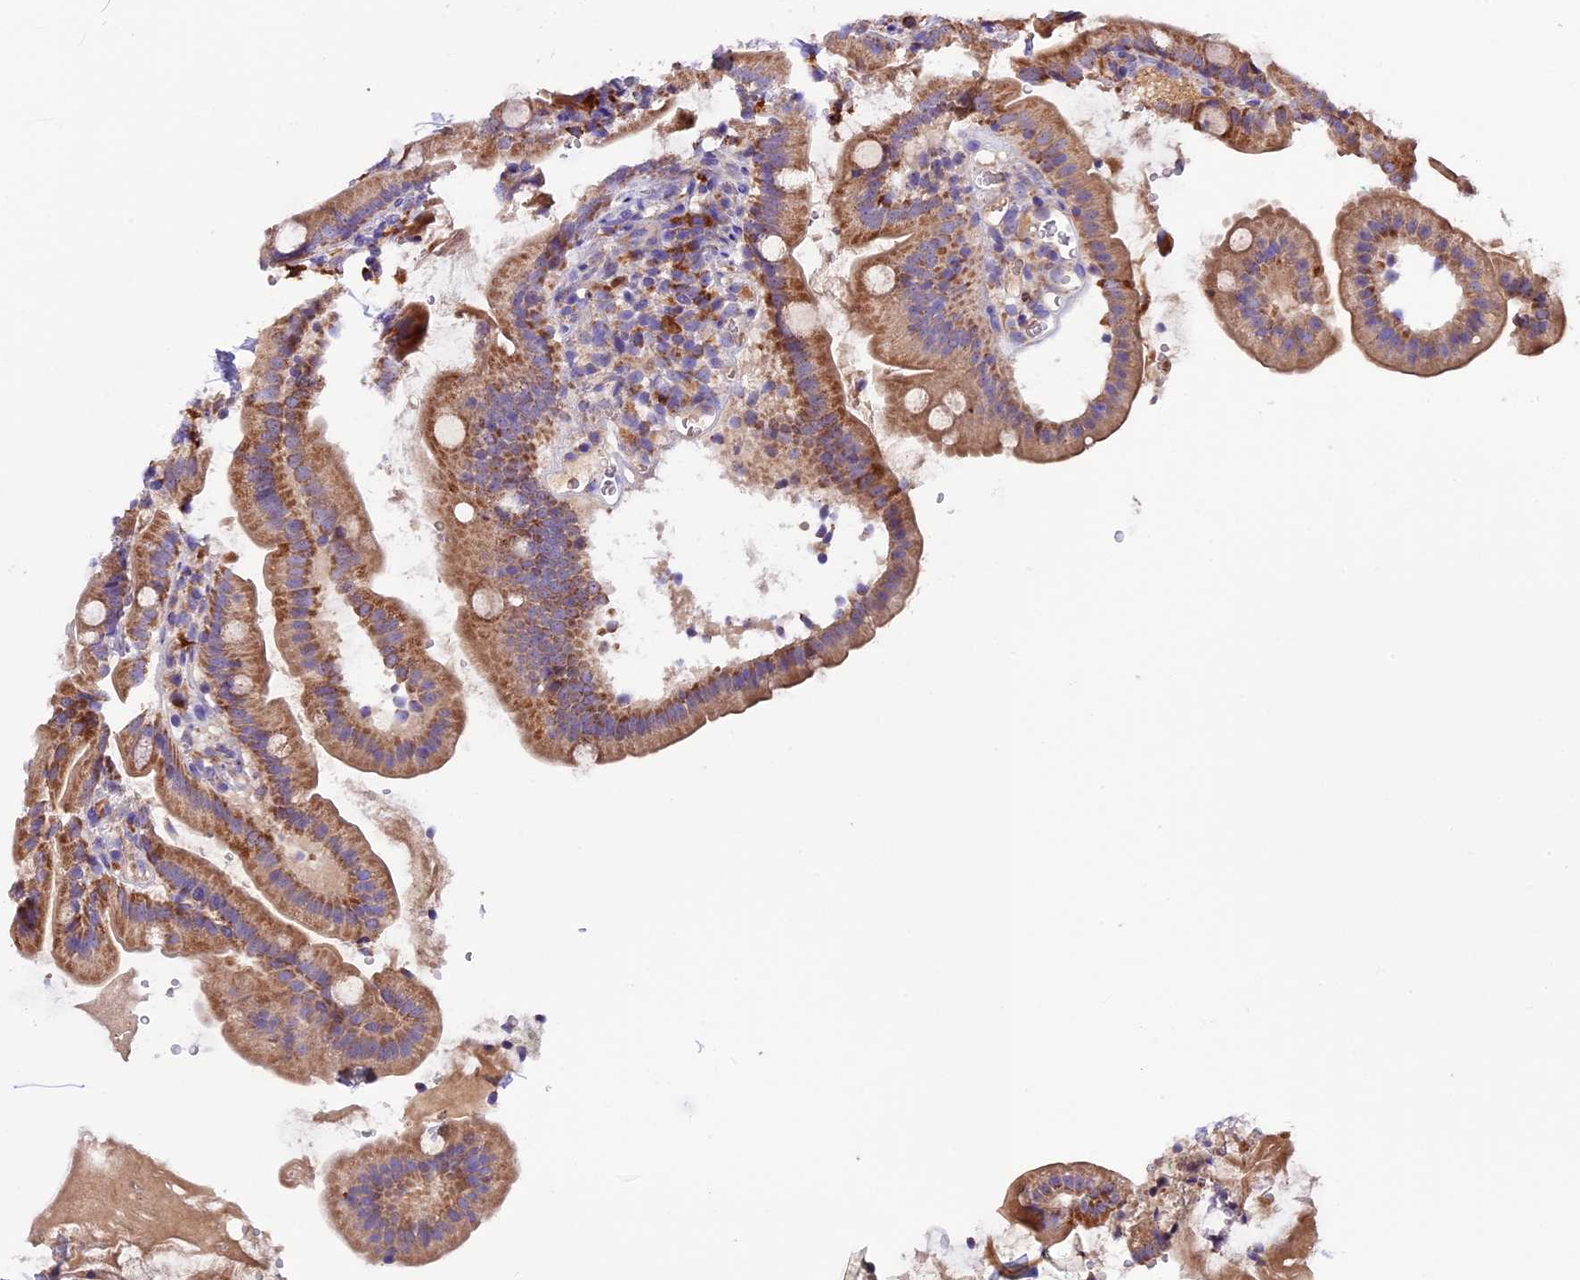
{"staining": {"intensity": "moderate", "quantity": ">75%", "location": "cytoplasmic/membranous"}, "tissue": "duodenum", "cell_type": "Glandular cells", "image_type": "normal", "snomed": [{"axis": "morphology", "description": "Normal tissue, NOS"}, {"axis": "topography", "description": "Duodenum"}], "caption": "IHC (DAB (3,3'-diaminobenzidine)) staining of unremarkable duodenum shows moderate cytoplasmic/membranous protein staining in approximately >75% of glandular cells.", "gene": "METTL22", "patient": {"sex": "female", "age": 67}}